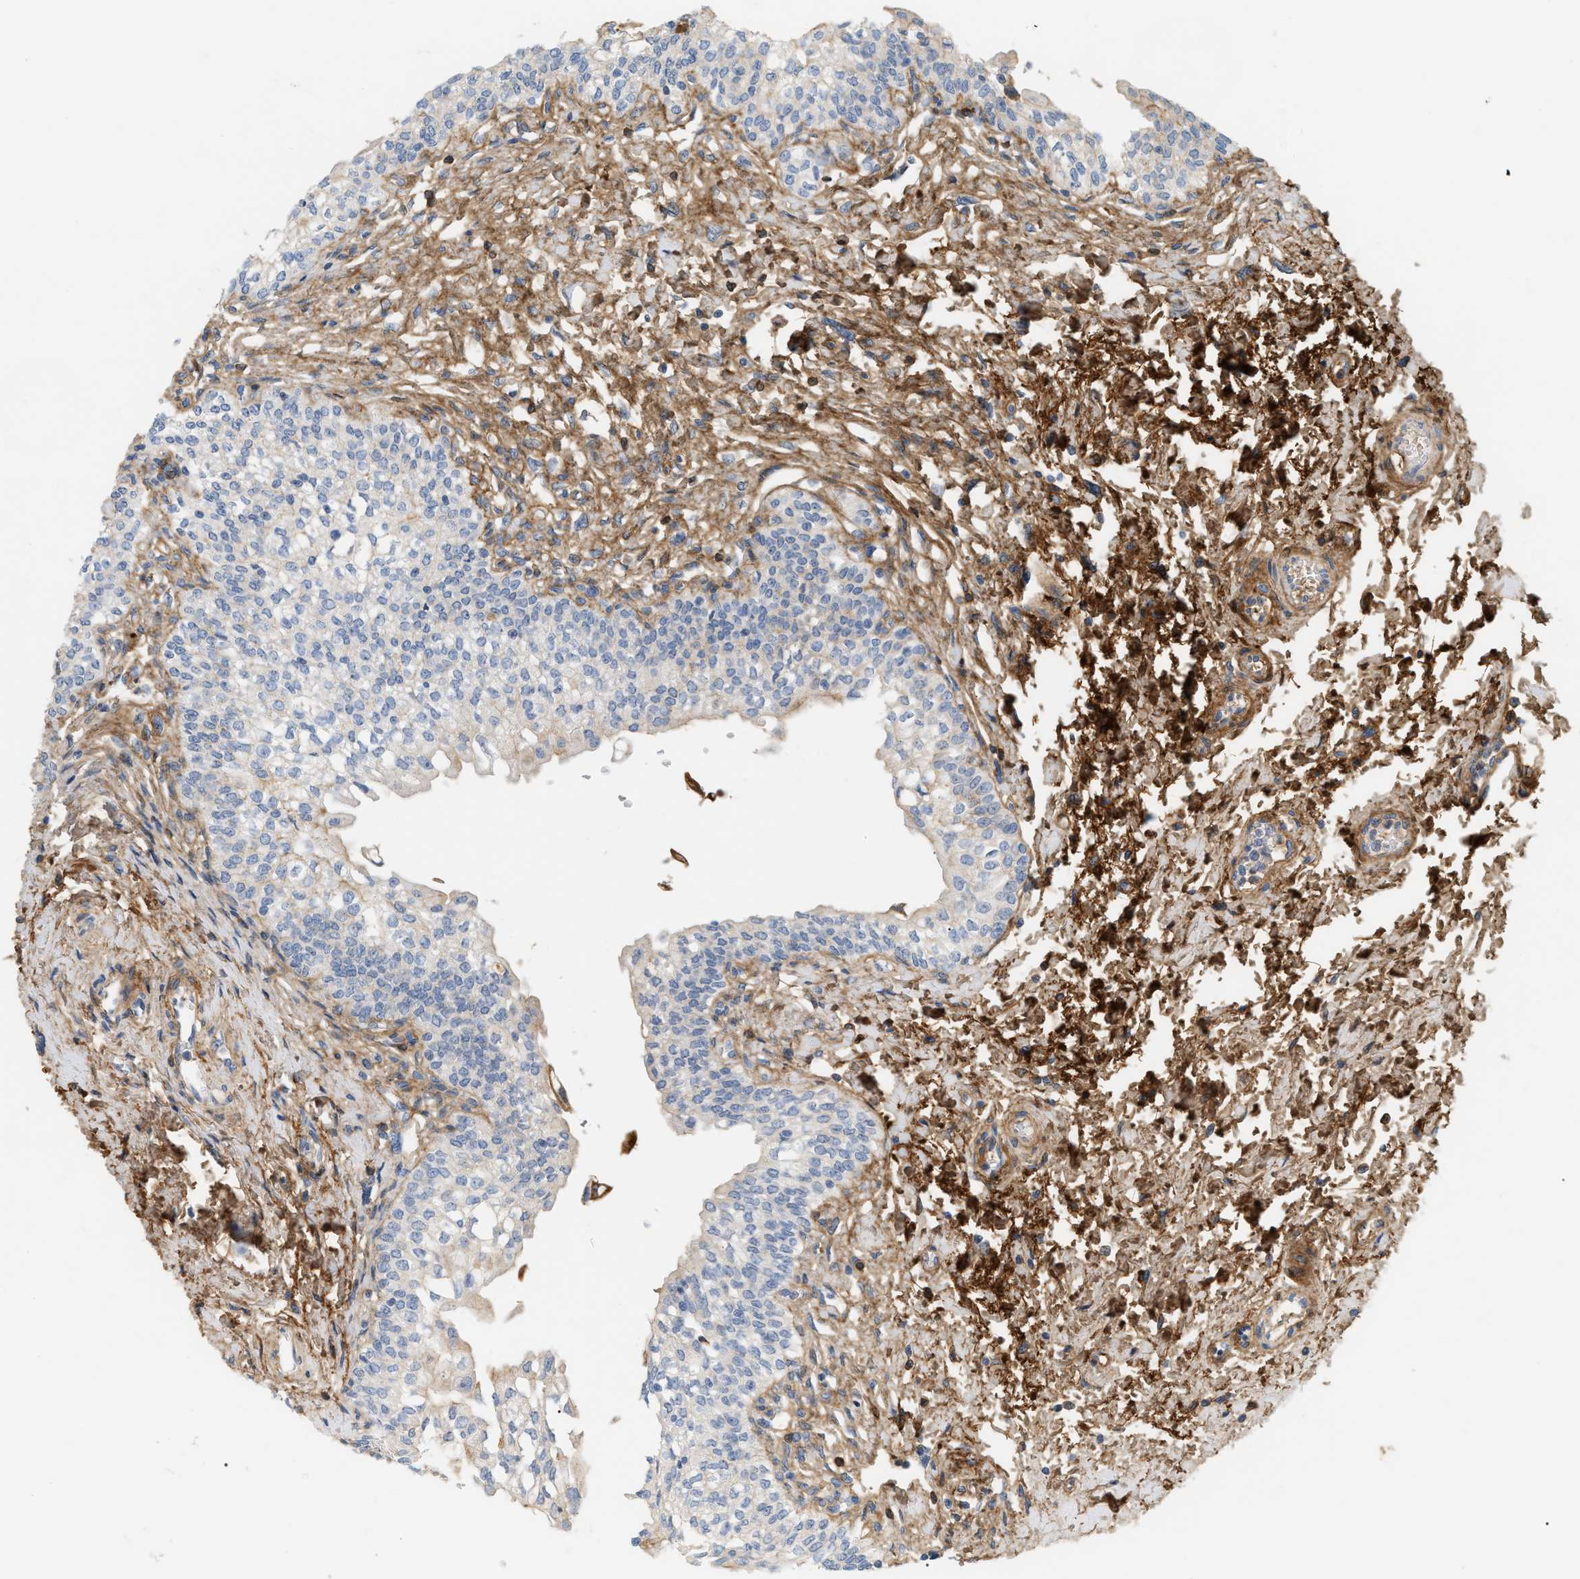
{"staining": {"intensity": "weak", "quantity": "<25%", "location": "cytoplasmic/membranous"}, "tissue": "urinary bladder", "cell_type": "Urothelial cells", "image_type": "normal", "snomed": [{"axis": "morphology", "description": "Normal tissue, NOS"}, {"axis": "topography", "description": "Urinary bladder"}], "caption": "IHC of normal human urinary bladder exhibits no positivity in urothelial cells.", "gene": "CFH", "patient": {"sex": "male", "age": 55}}